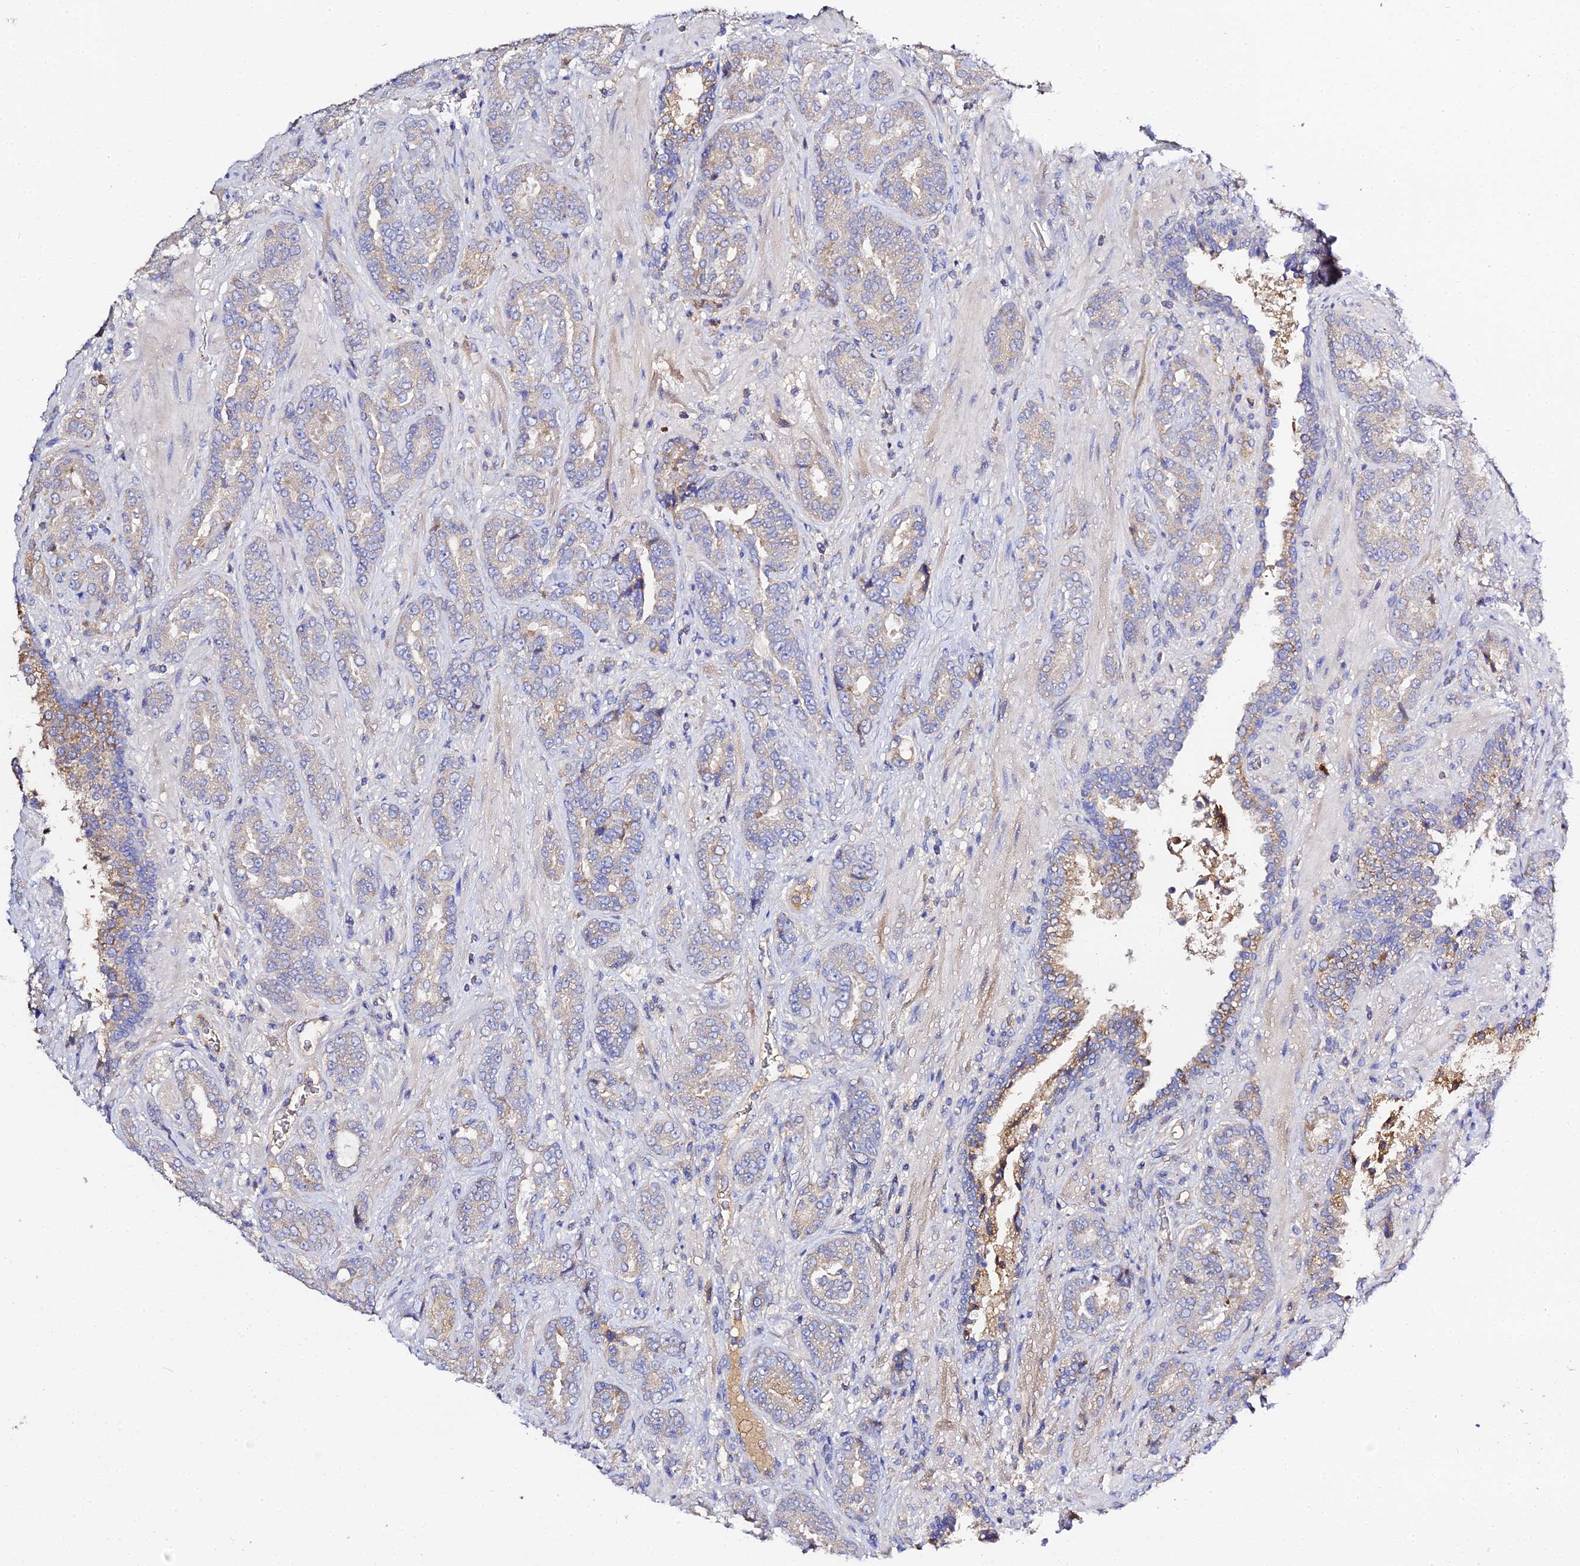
{"staining": {"intensity": "weak", "quantity": "25%-75%", "location": "cytoplasmic/membranous"}, "tissue": "prostate cancer", "cell_type": "Tumor cells", "image_type": "cancer", "snomed": [{"axis": "morphology", "description": "Adenocarcinoma, High grade"}, {"axis": "topography", "description": "Prostate"}], "caption": "Prostate high-grade adenocarcinoma tissue demonstrates weak cytoplasmic/membranous expression in about 25%-75% of tumor cells, visualized by immunohistochemistry.", "gene": "SCX", "patient": {"sex": "male", "age": 71}}